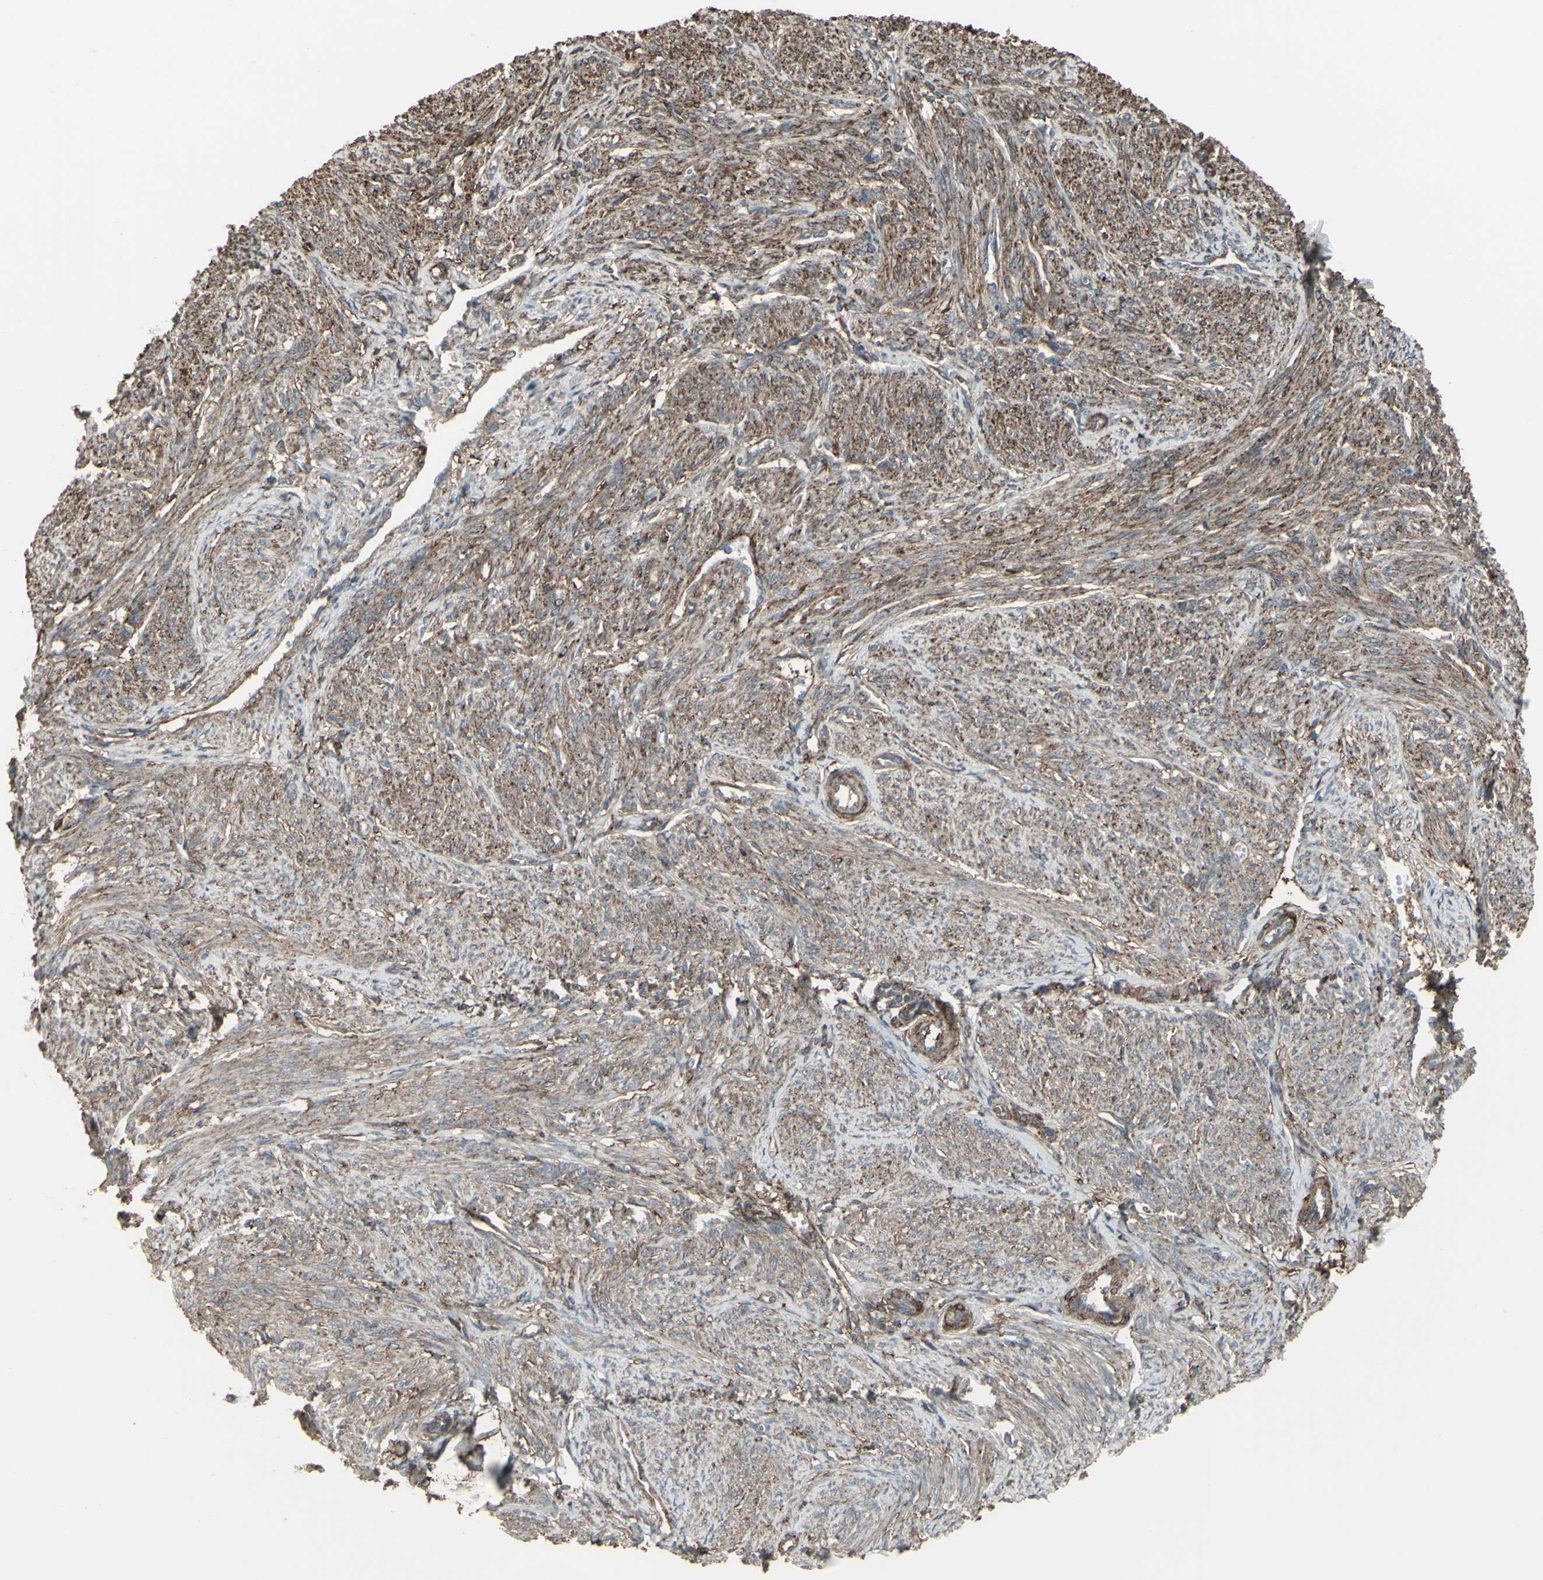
{"staining": {"intensity": "moderate", "quantity": ">75%", "location": "cytoplasmic/membranous"}, "tissue": "smooth muscle", "cell_type": "Smooth muscle cells", "image_type": "normal", "snomed": [{"axis": "morphology", "description": "Normal tissue, NOS"}, {"axis": "topography", "description": "Smooth muscle"}], "caption": "Smooth muscle stained with DAB (3,3'-diaminobenzidine) immunohistochemistry shows medium levels of moderate cytoplasmic/membranous positivity in approximately >75% of smooth muscle cells.", "gene": "SMO", "patient": {"sex": "female", "age": 65}}